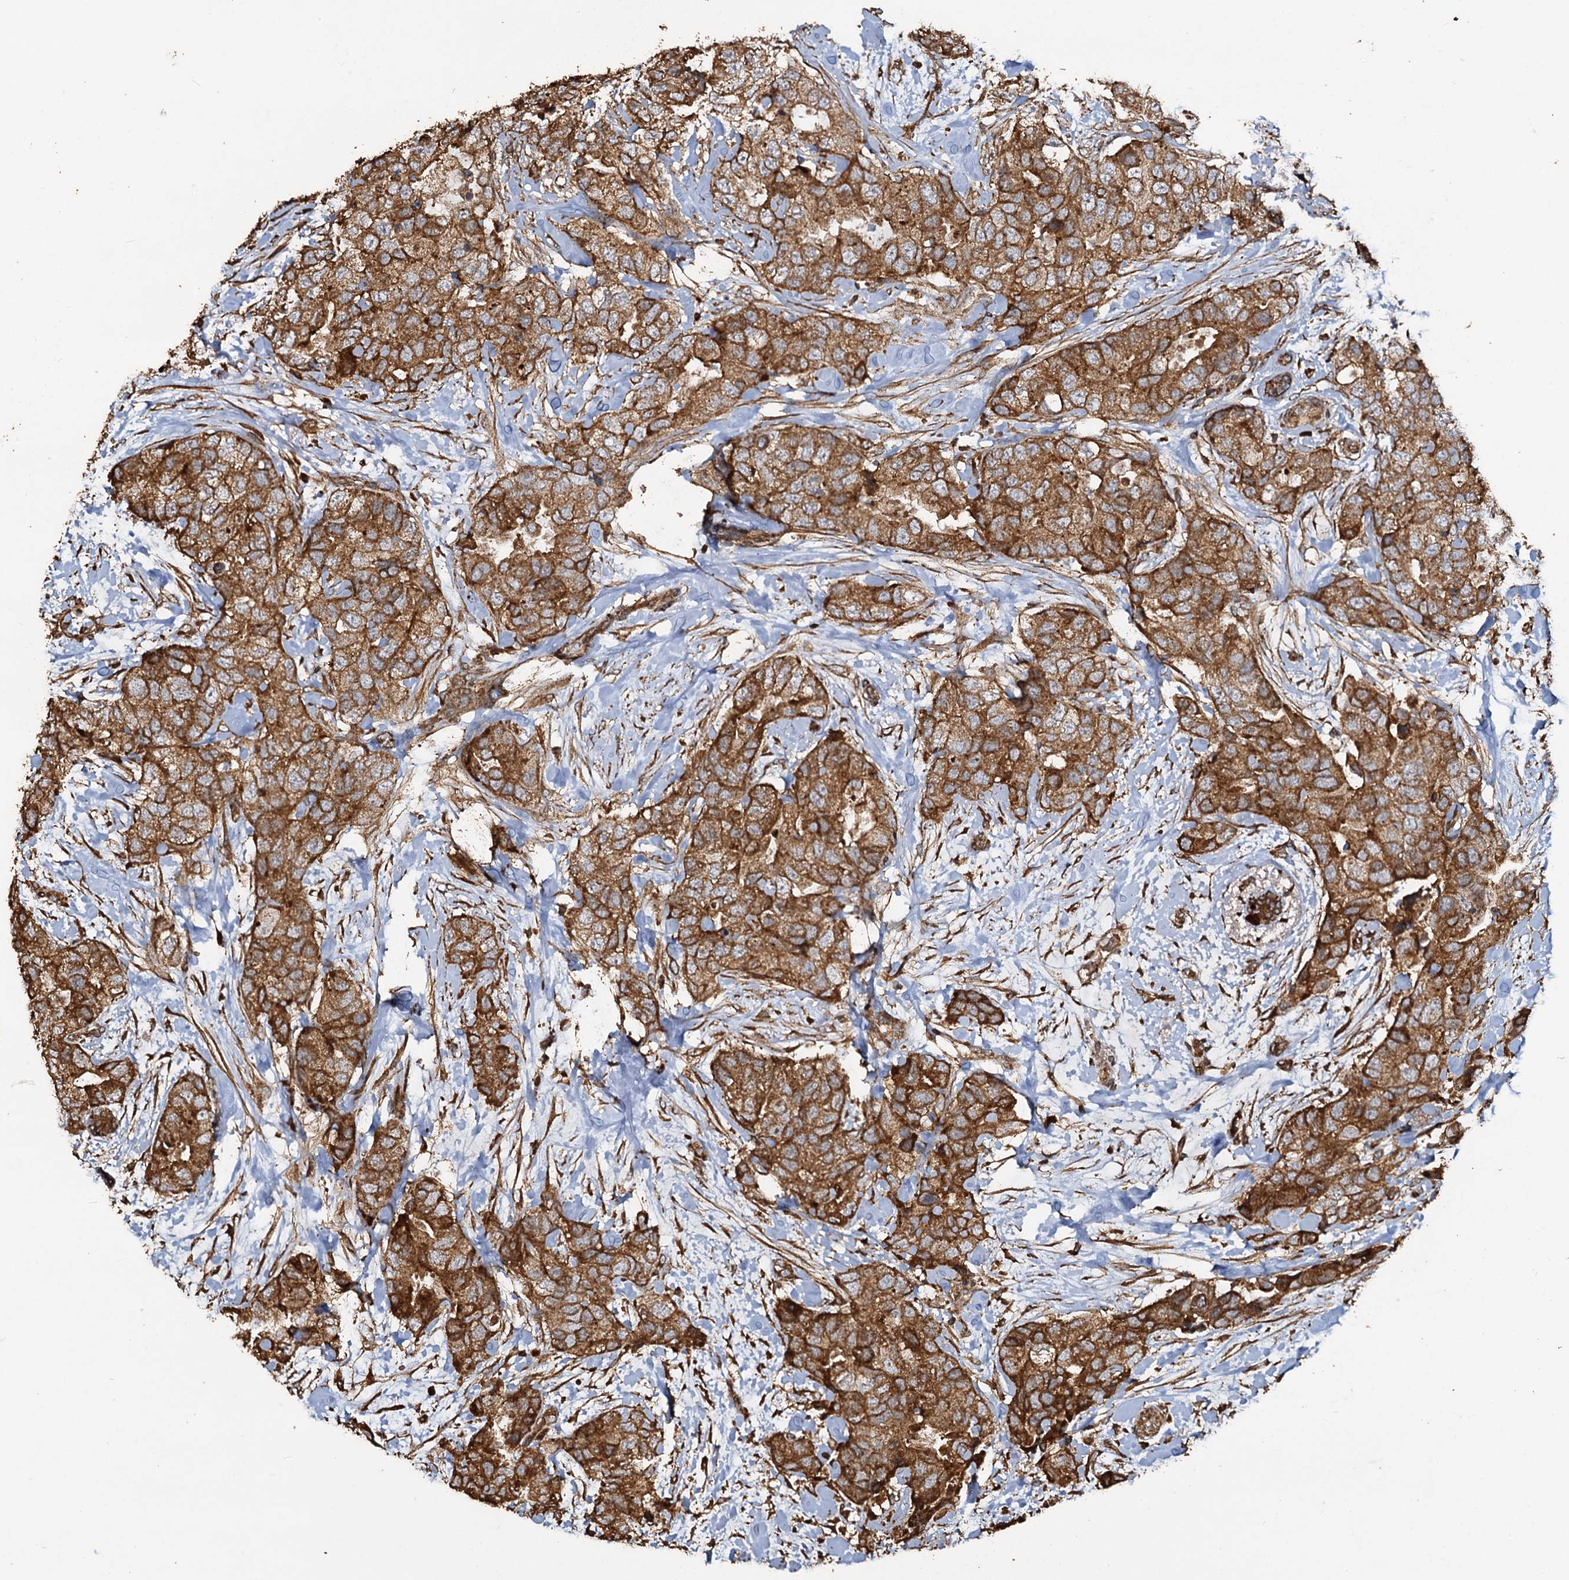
{"staining": {"intensity": "moderate", "quantity": ">75%", "location": "cytoplasmic/membranous"}, "tissue": "breast cancer", "cell_type": "Tumor cells", "image_type": "cancer", "snomed": [{"axis": "morphology", "description": "Duct carcinoma"}, {"axis": "topography", "description": "Breast"}], "caption": "Immunohistochemical staining of breast cancer reveals medium levels of moderate cytoplasmic/membranous expression in approximately >75% of tumor cells. (Brightfield microscopy of DAB IHC at high magnification).", "gene": "NOTCH2NLA", "patient": {"sex": "female", "age": 62}}